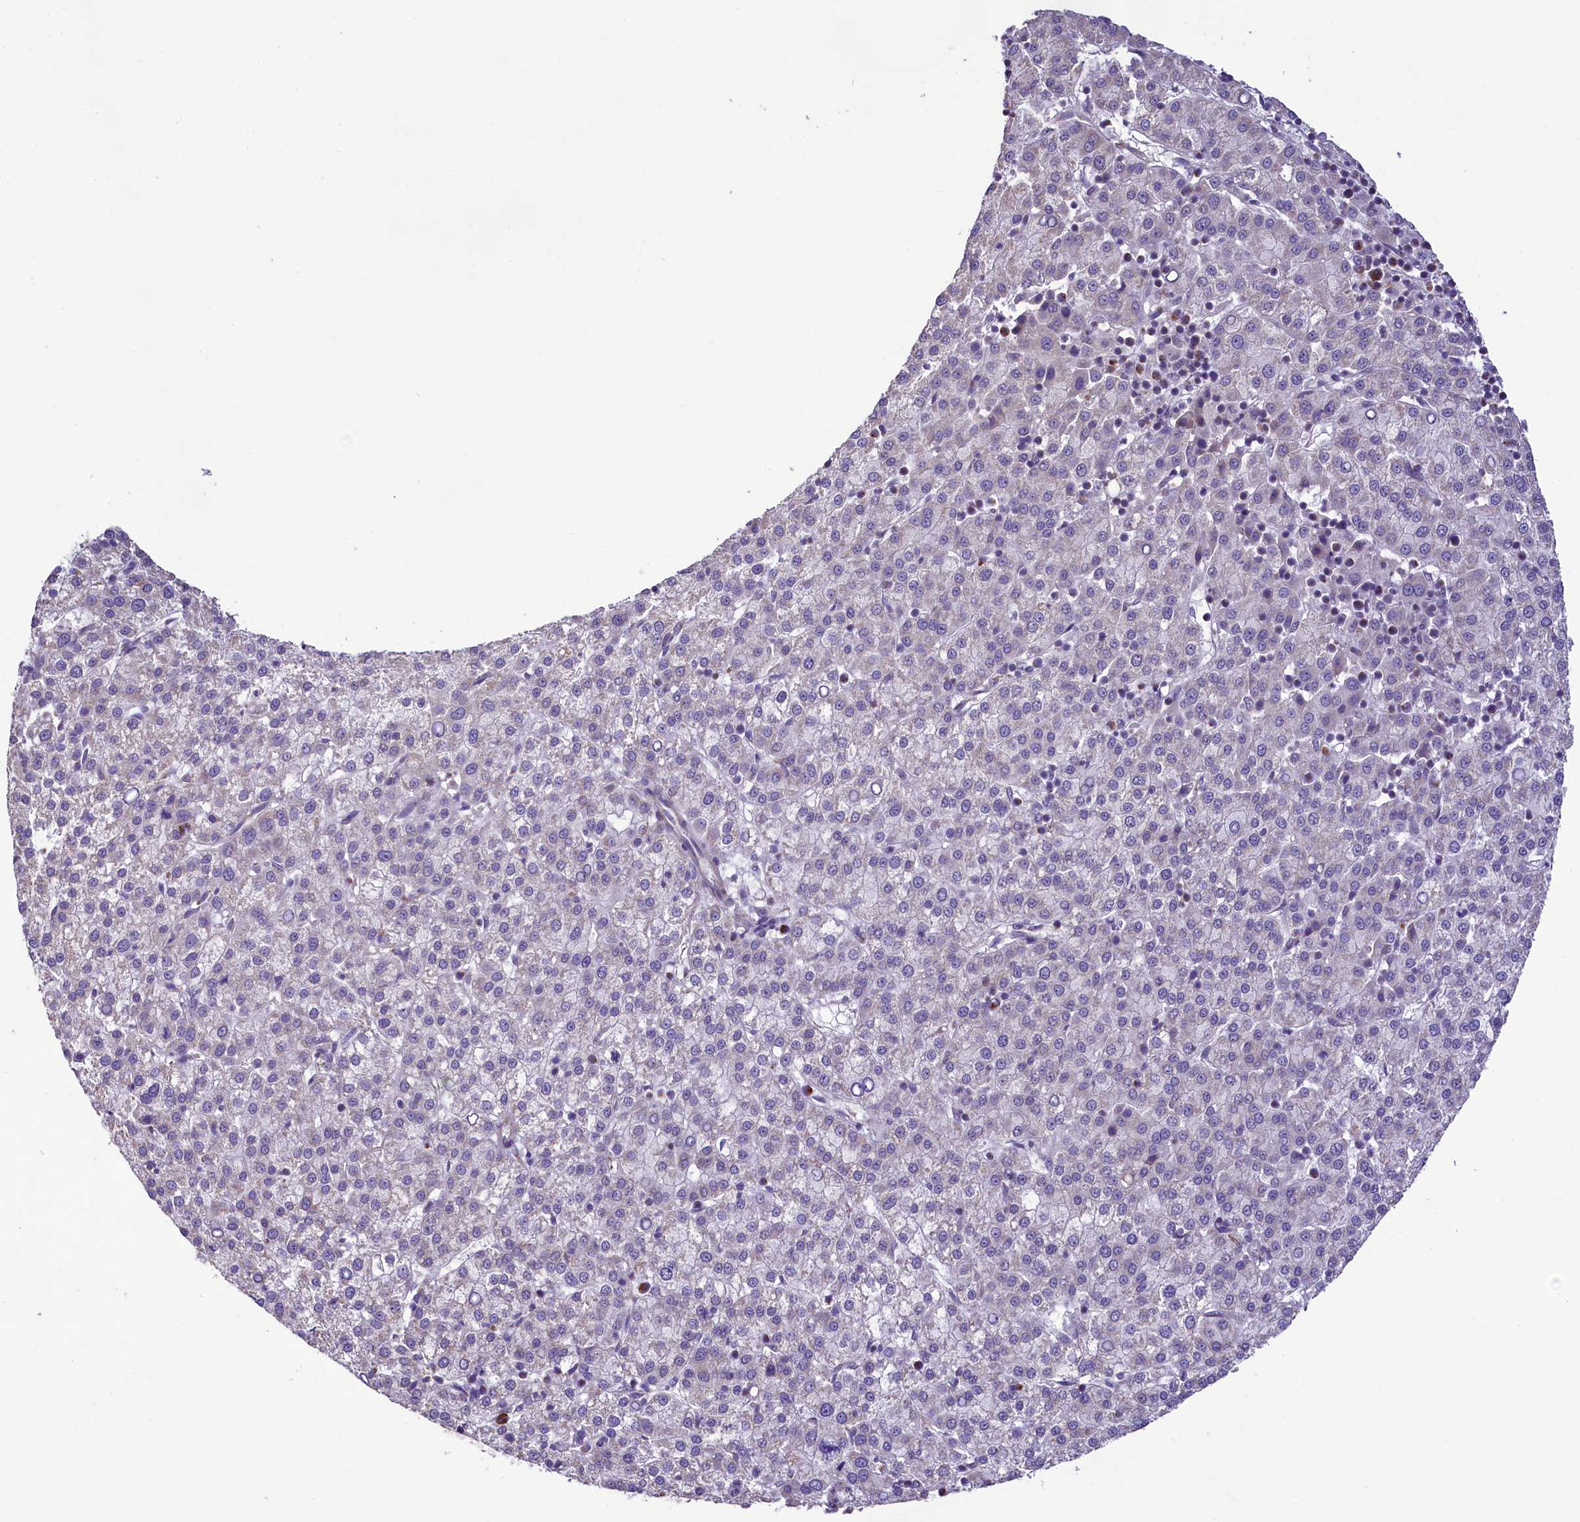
{"staining": {"intensity": "negative", "quantity": "none", "location": "none"}, "tissue": "liver cancer", "cell_type": "Tumor cells", "image_type": "cancer", "snomed": [{"axis": "morphology", "description": "Carcinoma, Hepatocellular, NOS"}, {"axis": "topography", "description": "Liver"}], "caption": "Liver cancer (hepatocellular carcinoma) stained for a protein using immunohistochemistry (IHC) demonstrates no positivity tumor cells.", "gene": "PAF1", "patient": {"sex": "female", "age": 58}}